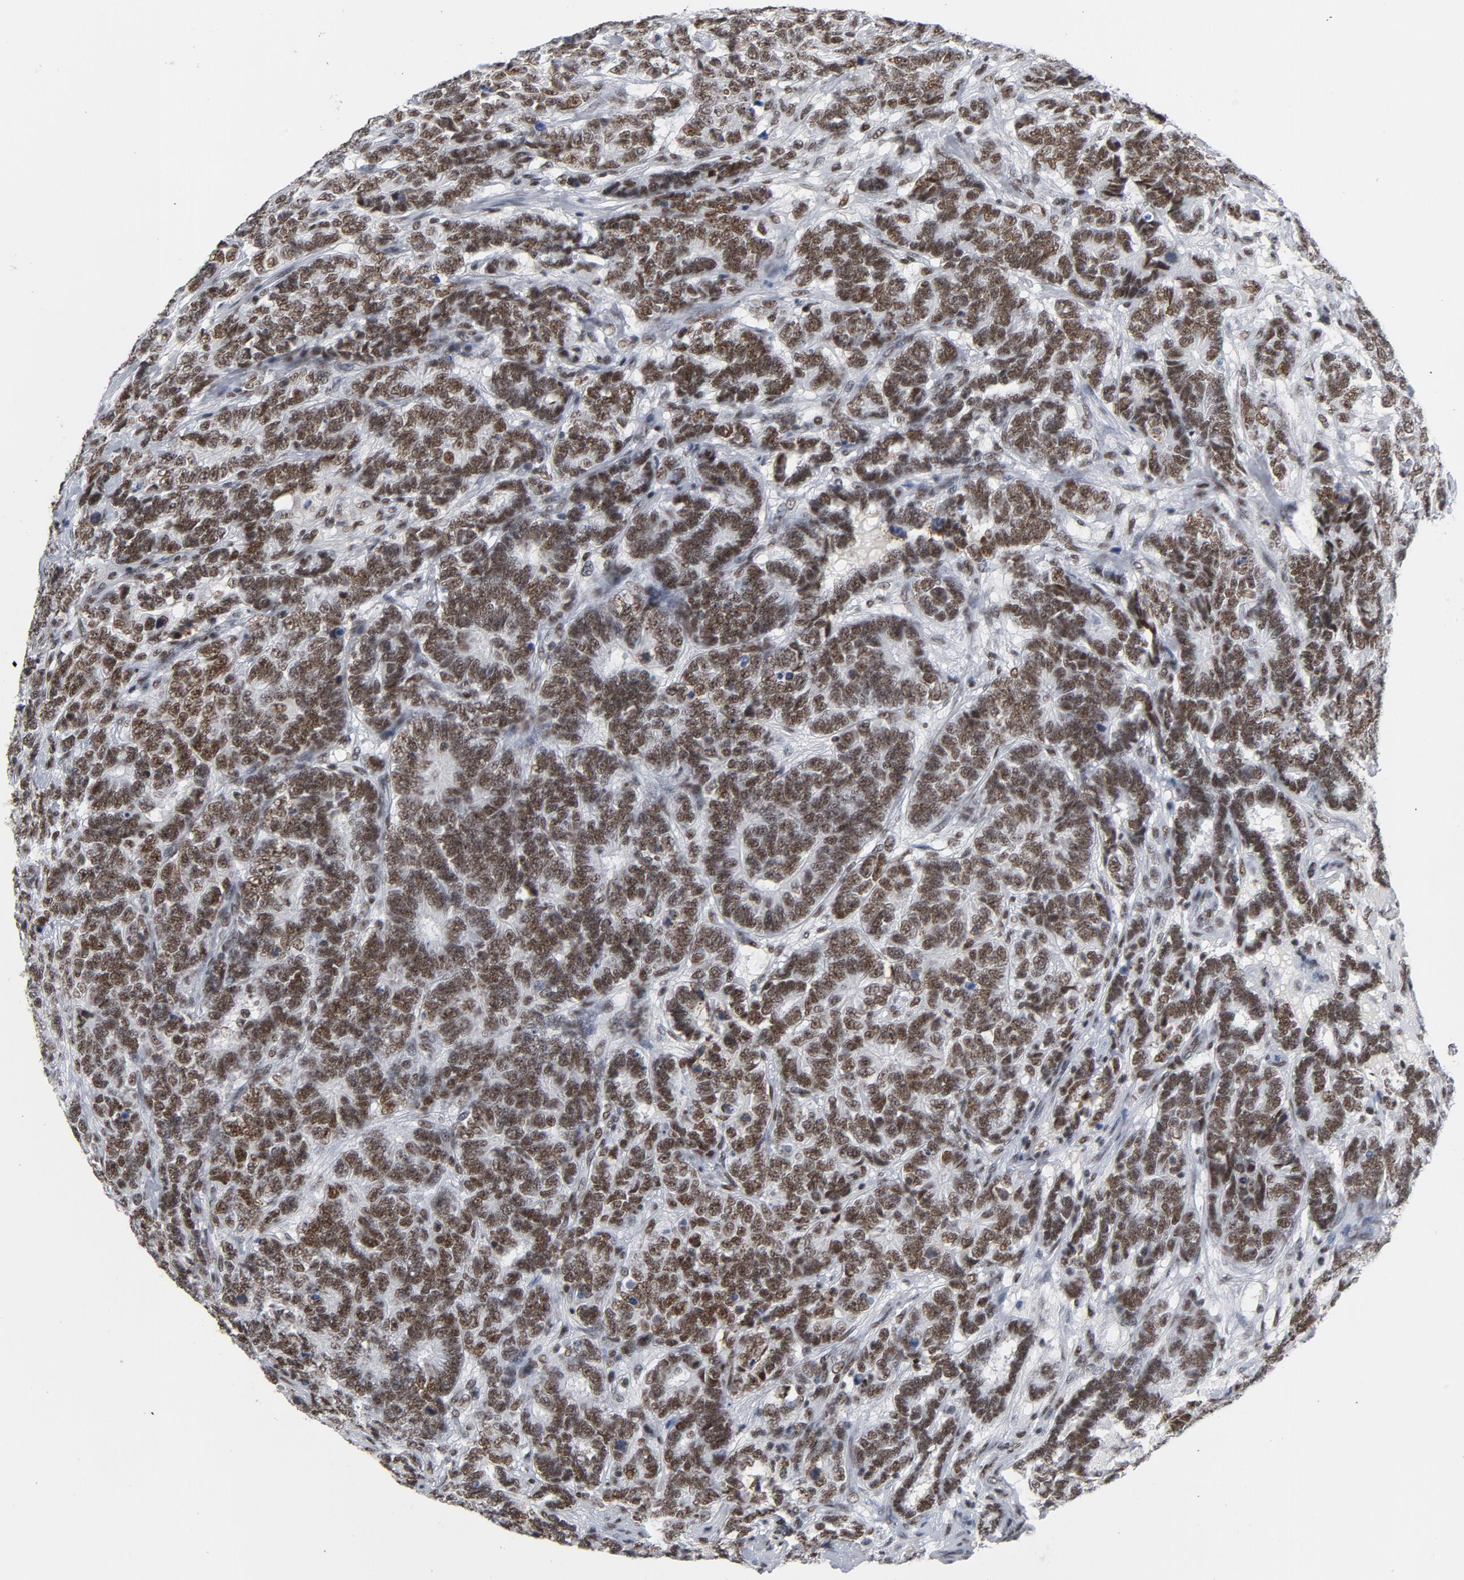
{"staining": {"intensity": "moderate", "quantity": ">75%", "location": "nuclear"}, "tissue": "testis cancer", "cell_type": "Tumor cells", "image_type": "cancer", "snomed": [{"axis": "morphology", "description": "Carcinoma, Embryonal, NOS"}, {"axis": "topography", "description": "Testis"}], "caption": "Human testis cancer (embryonal carcinoma) stained with a protein marker displays moderate staining in tumor cells.", "gene": "CSTF2", "patient": {"sex": "male", "age": 26}}